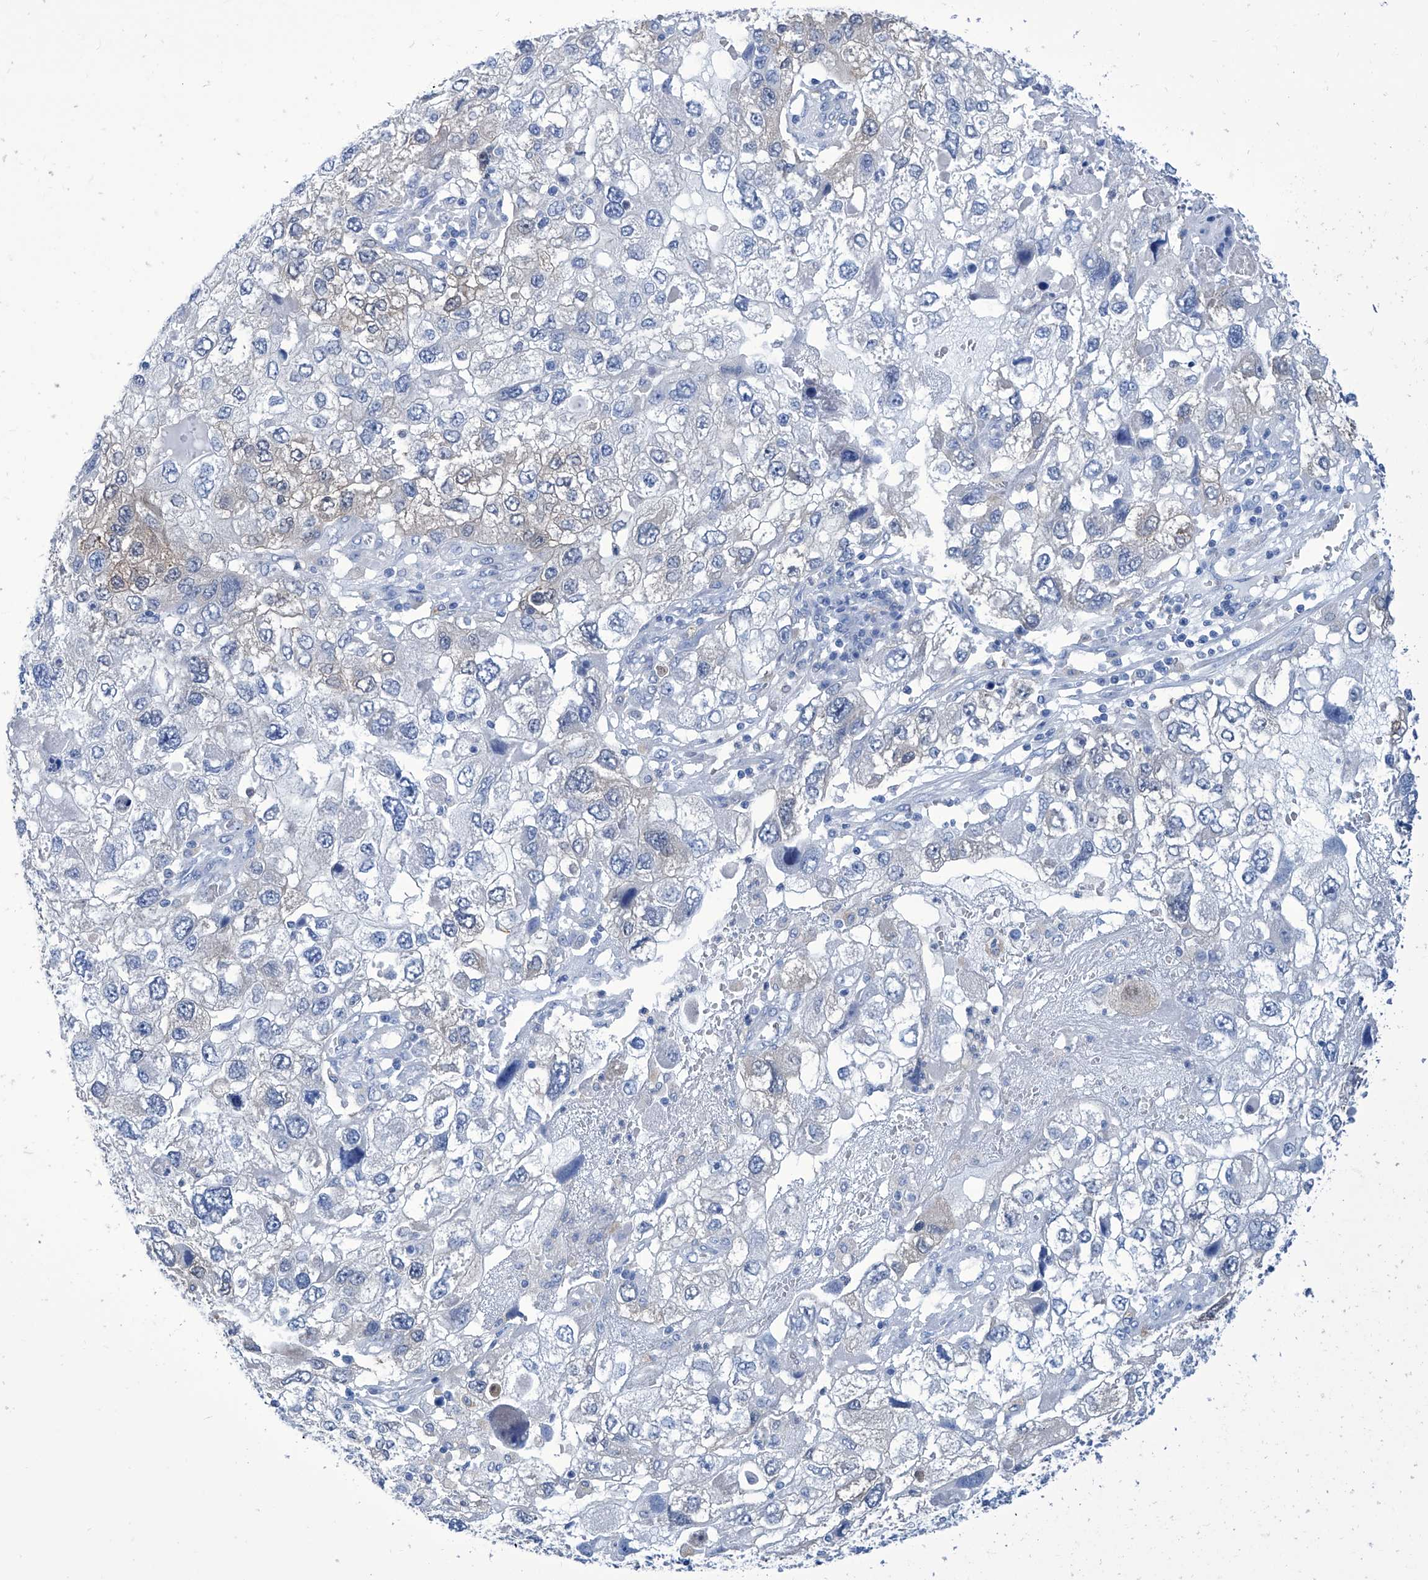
{"staining": {"intensity": "negative", "quantity": "none", "location": "none"}, "tissue": "endometrial cancer", "cell_type": "Tumor cells", "image_type": "cancer", "snomed": [{"axis": "morphology", "description": "Adenocarcinoma, NOS"}, {"axis": "topography", "description": "Endometrium"}], "caption": "IHC of adenocarcinoma (endometrial) demonstrates no positivity in tumor cells.", "gene": "IMPA2", "patient": {"sex": "female", "age": 49}}